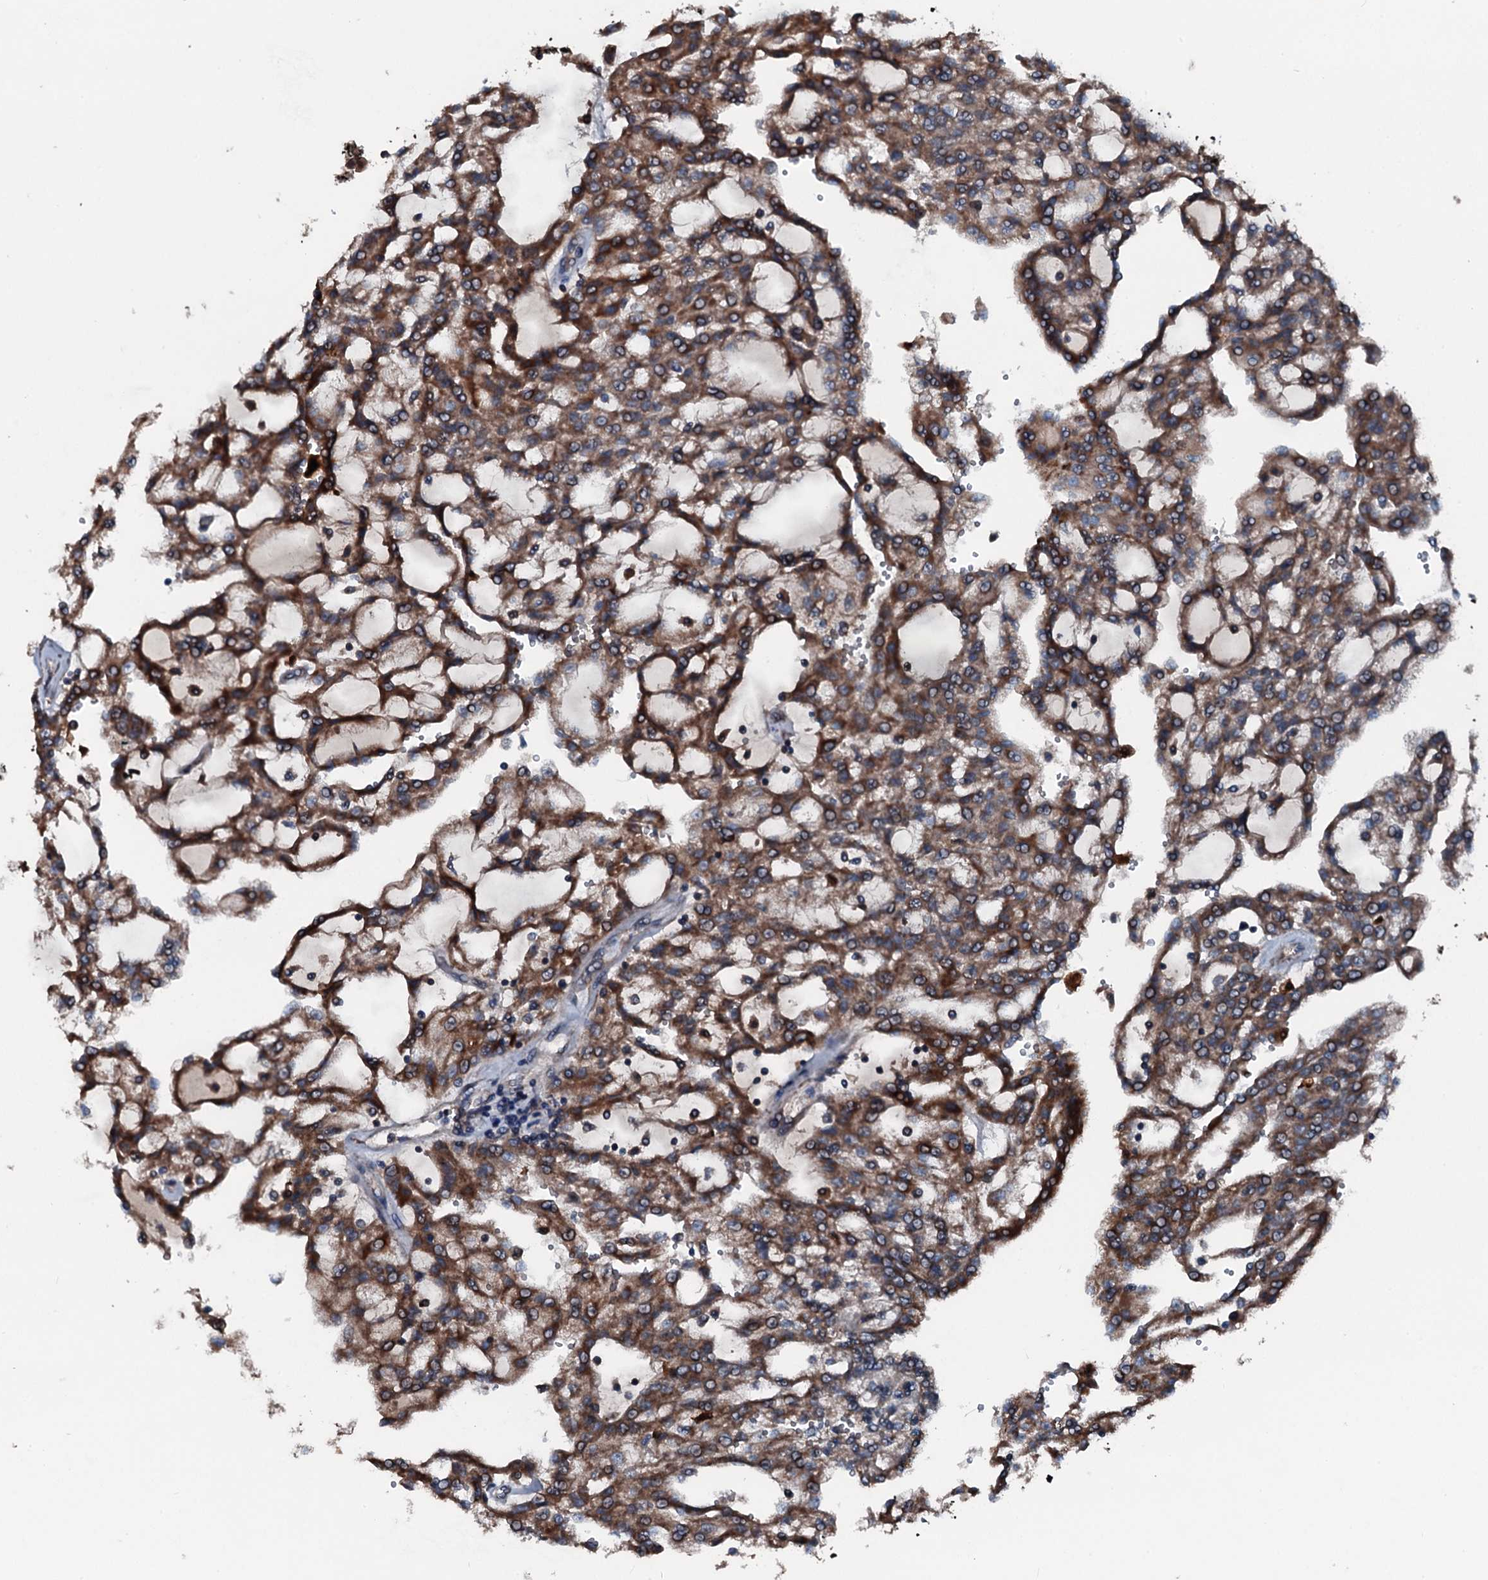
{"staining": {"intensity": "strong", "quantity": ">75%", "location": "cytoplasmic/membranous"}, "tissue": "renal cancer", "cell_type": "Tumor cells", "image_type": "cancer", "snomed": [{"axis": "morphology", "description": "Adenocarcinoma, NOS"}, {"axis": "topography", "description": "Kidney"}], "caption": "Protein analysis of adenocarcinoma (renal) tissue displays strong cytoplasmic/membranous staining in approximately >75% of tumor cells.", "gene": "ACSS3", "patient": {"sex": "male", "age": 63}}